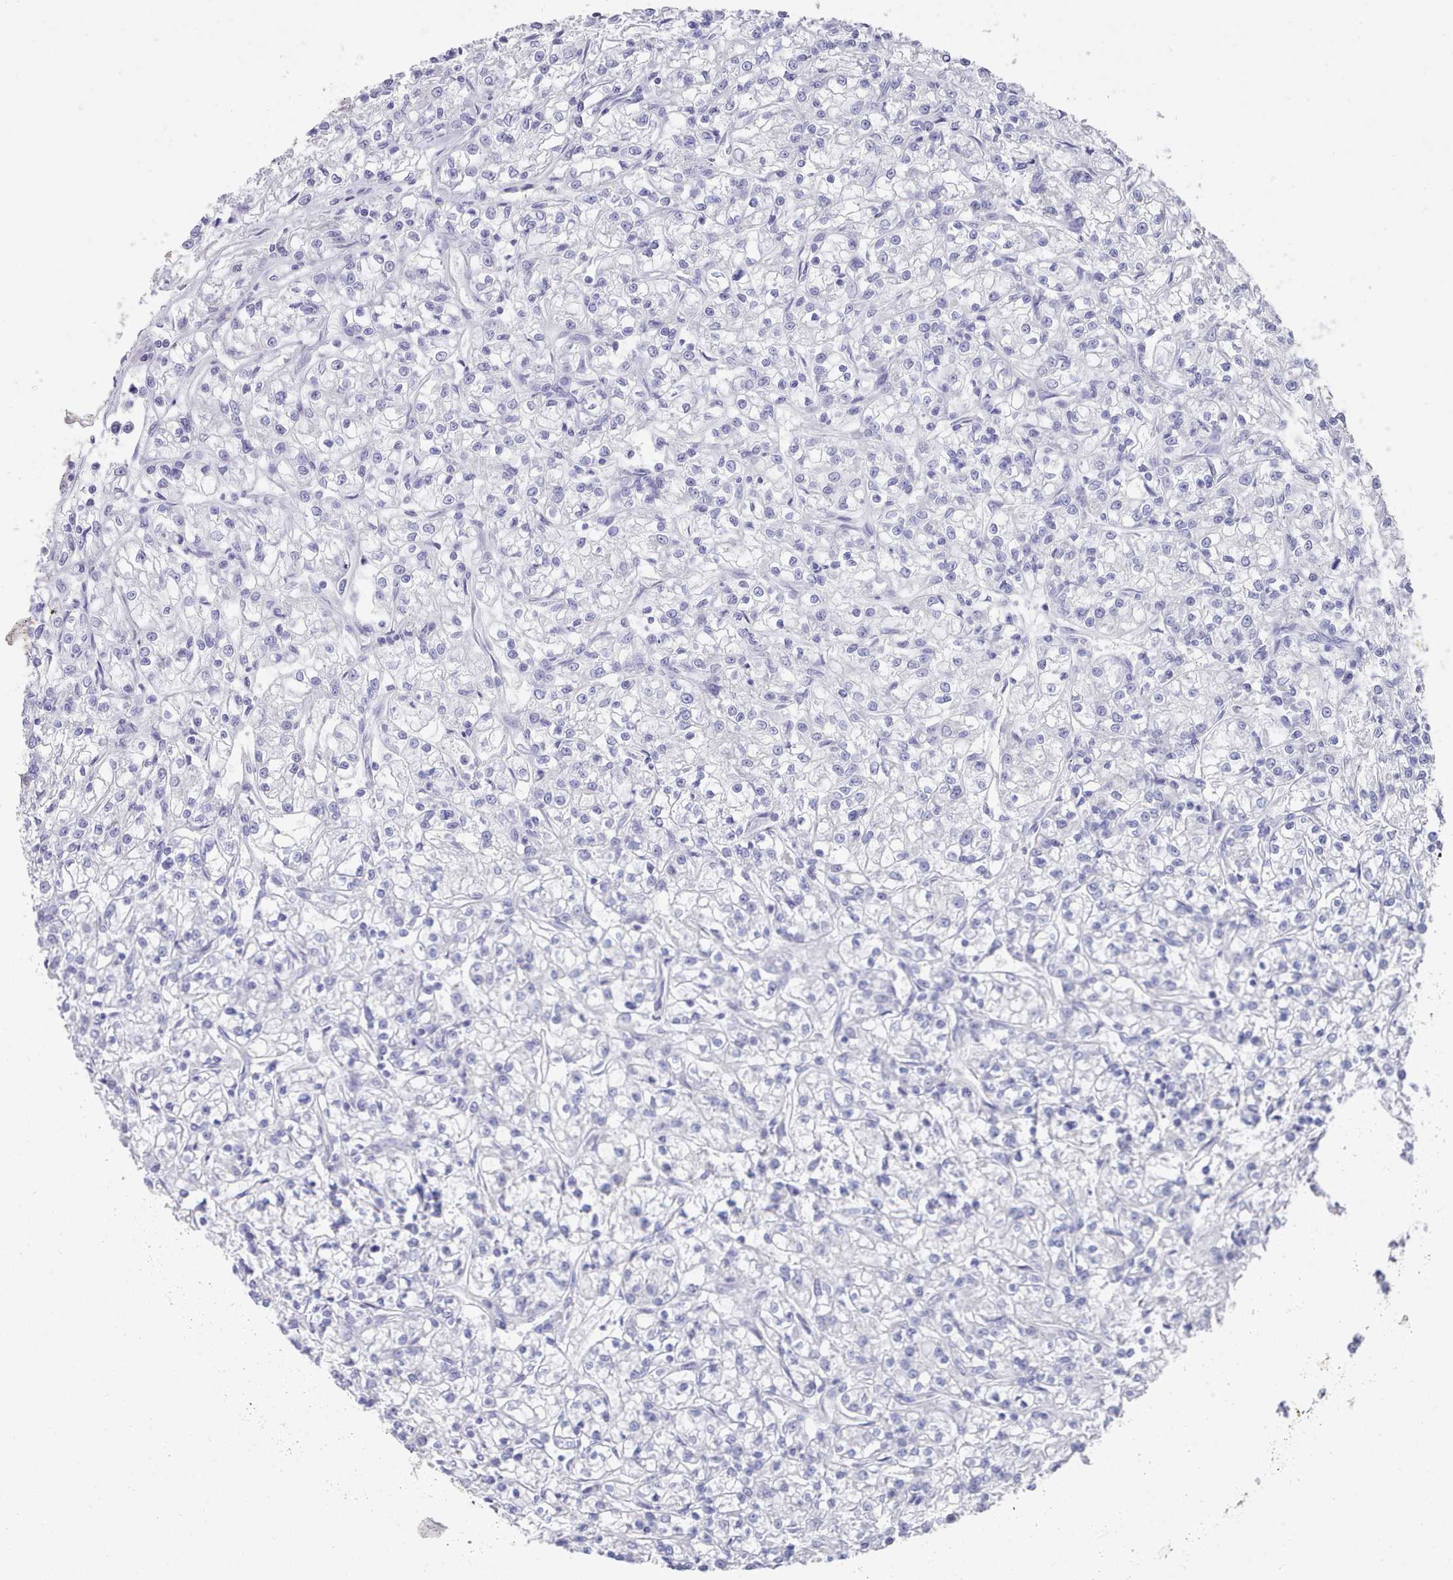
{"staining": {"intensity": "negative", "quantity": "none", "location": "none"}, "tissue": "renal cancer", "cell_type": "Tumor cells", "image_type": "cancer", "snomed": [{"axis": "morphology", "description": "Adenocarcinoma, NOS"}, {"axis": "topography", "description": "Kidney"}], "caption": "There is no significant staining in tumor cells of renal adenocarcinoma.", "gene": "LRRC37A", "patient": {"sex": "female", "age": 59}}